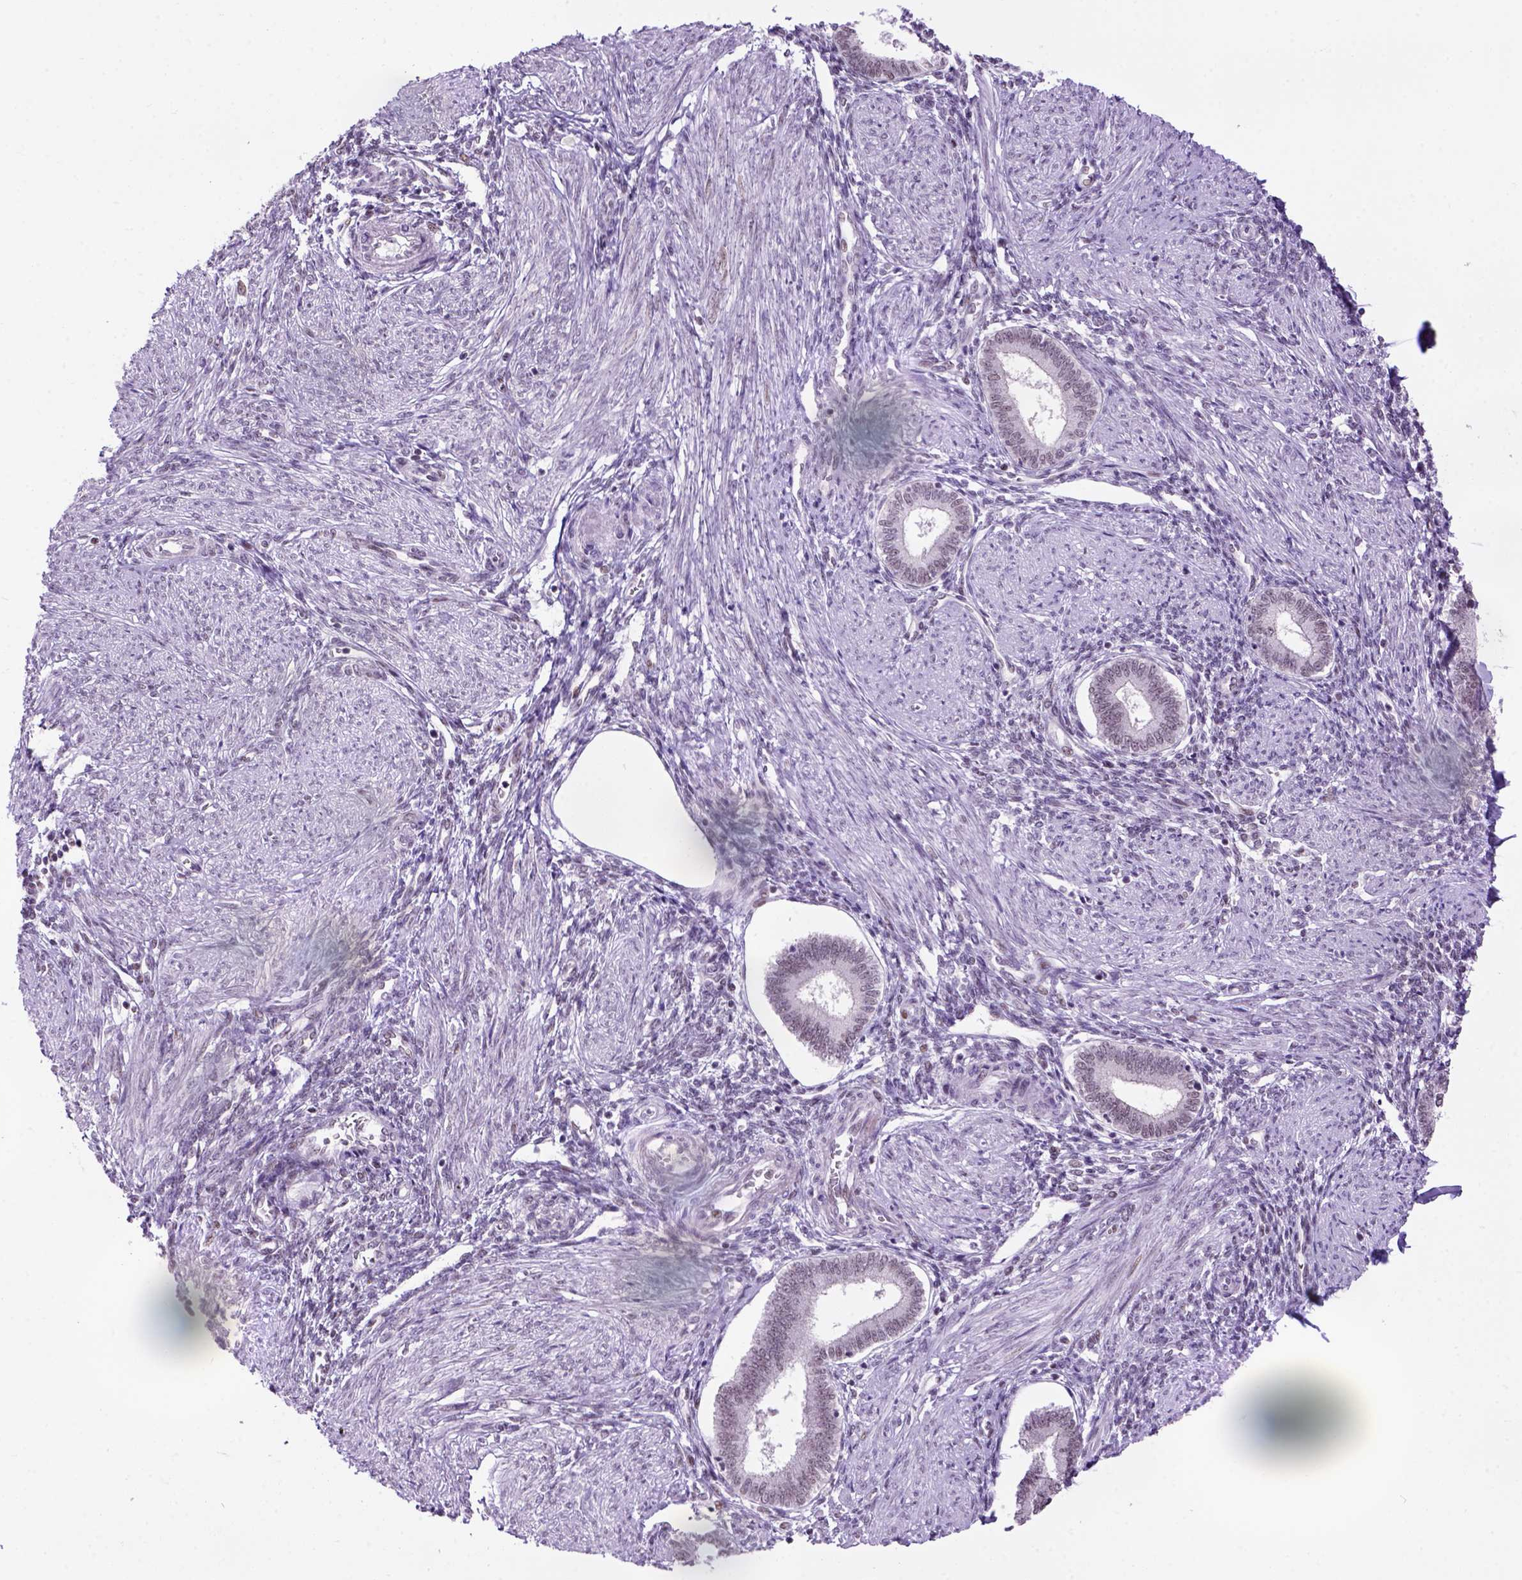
{"staining": {"intensity": "negative", "quantity": "none", "location": "none"}, "tissue": "endometrium", "cell_type": "Cells in endometrial stroma", "image_type": "normal", "snomed": [{"axis": "morphology", "description": "Normal tissue, NOS"}, {"axis": "topography", "description": "Endometrium"}], "caption": "There is no significant expression in cells in endometrial stroma of endometrium. The staining is performed using DAB brown chromogen with nuclei counter-stained in using hematoxylin.", "gene": "TBPL1", "patient": {"sex": "female", "age": 42}}